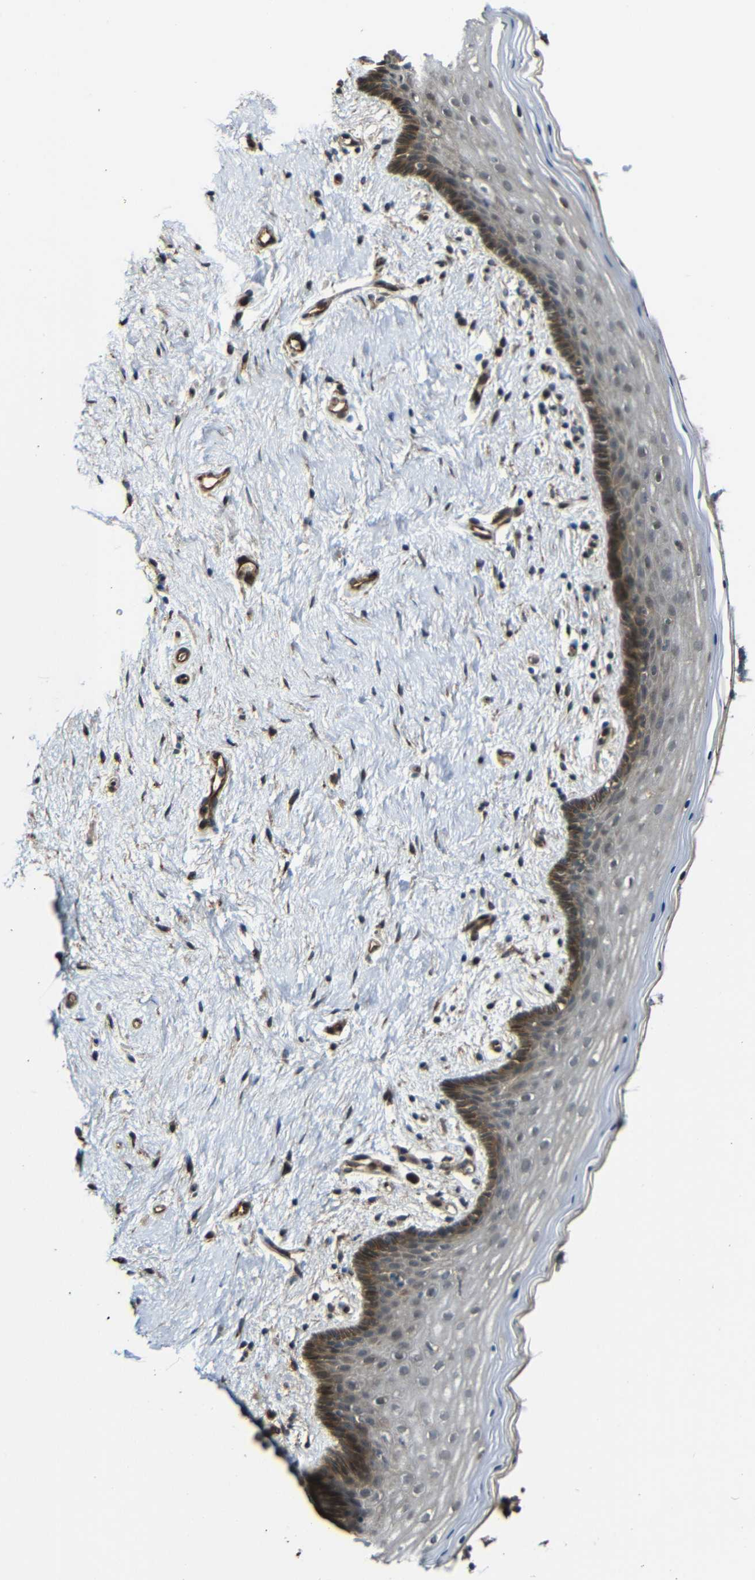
{"staining": {"intensity": "strong", "quantity": "<25%", "location": "cytoplasmic/membranous,nuclear"}, "tissue": "vagina", "cell_type": "Squamous epithelial cells", "image_type": "normal", "snomed": [{"axis": "morphology", "description": "Normal tissue, NOS"}, {"axis": "topography", "description": "Vagina"}], "caption": "This image displays immunohistochemistry staining of benign human vagina, with medium strong cytoplasmic/membranous,nuclear positivity in approximately <25% of squamous epithelial cells.", "gene": "RELL1", "patient": {"sex": "female", "age": 44}}